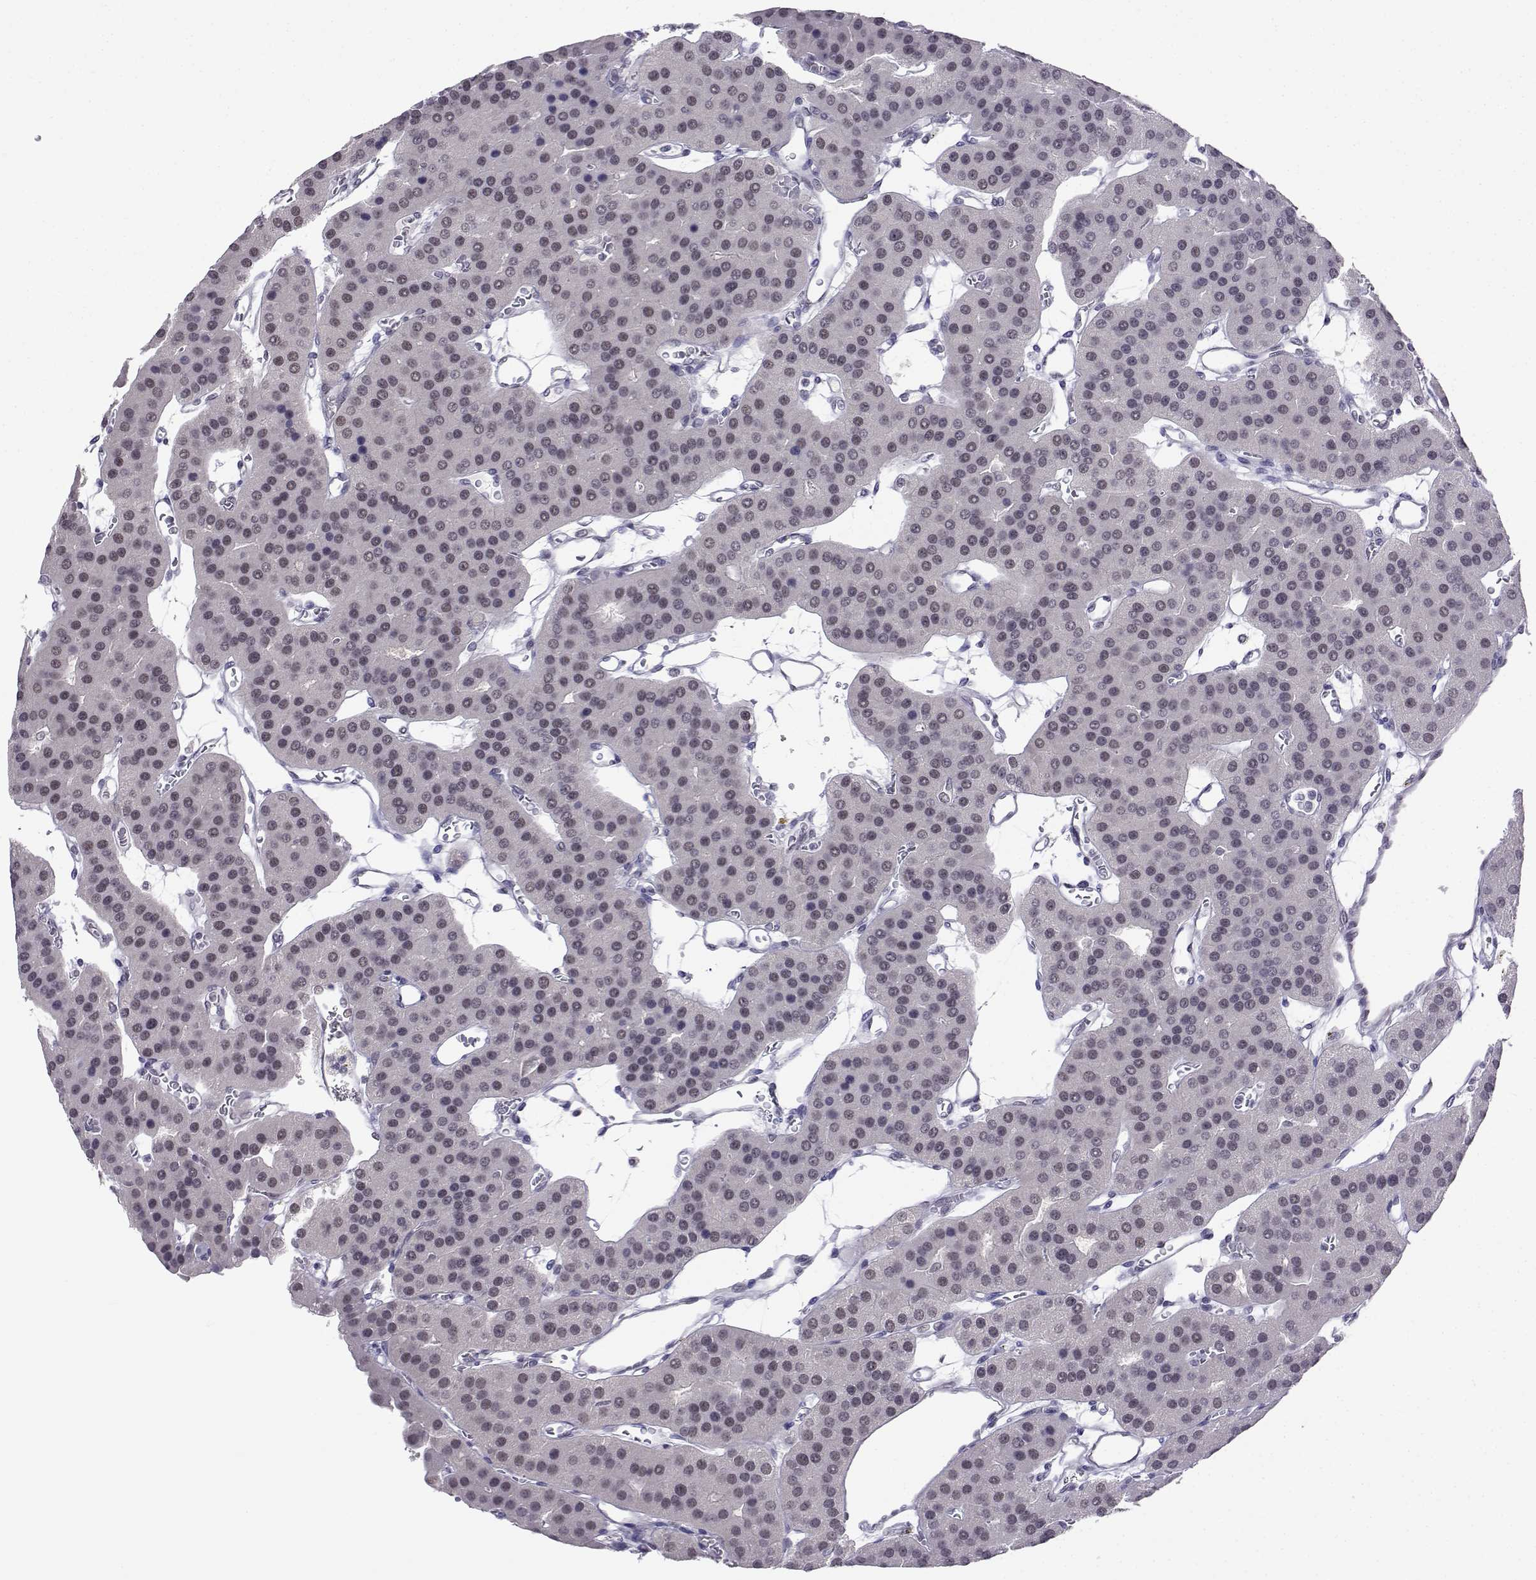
{"staining": {"intensity": "negative", "quantity": "none", "location": "none"}, "tissue": "parathyroid gland", "cell_type": "Glandular cells", "image_type": "normal", "snomed": [{"axis": "morphology", "description": "Normal tissue, NOS"}, {"axis": "morphology", "description": "Adenoma, NOS"}, {"axis": "topography", "description": "Parathyroid gland"}], "caption": "The immunohistochemistry (IHC) image has no significant staining in glandular cells of parathyroid gland. (Brightfield microscopy of DAB immunohistochemistry (IHC) at high magnification).", "gene": "MED26", "patient": {"sex": "female", "age": 86}}